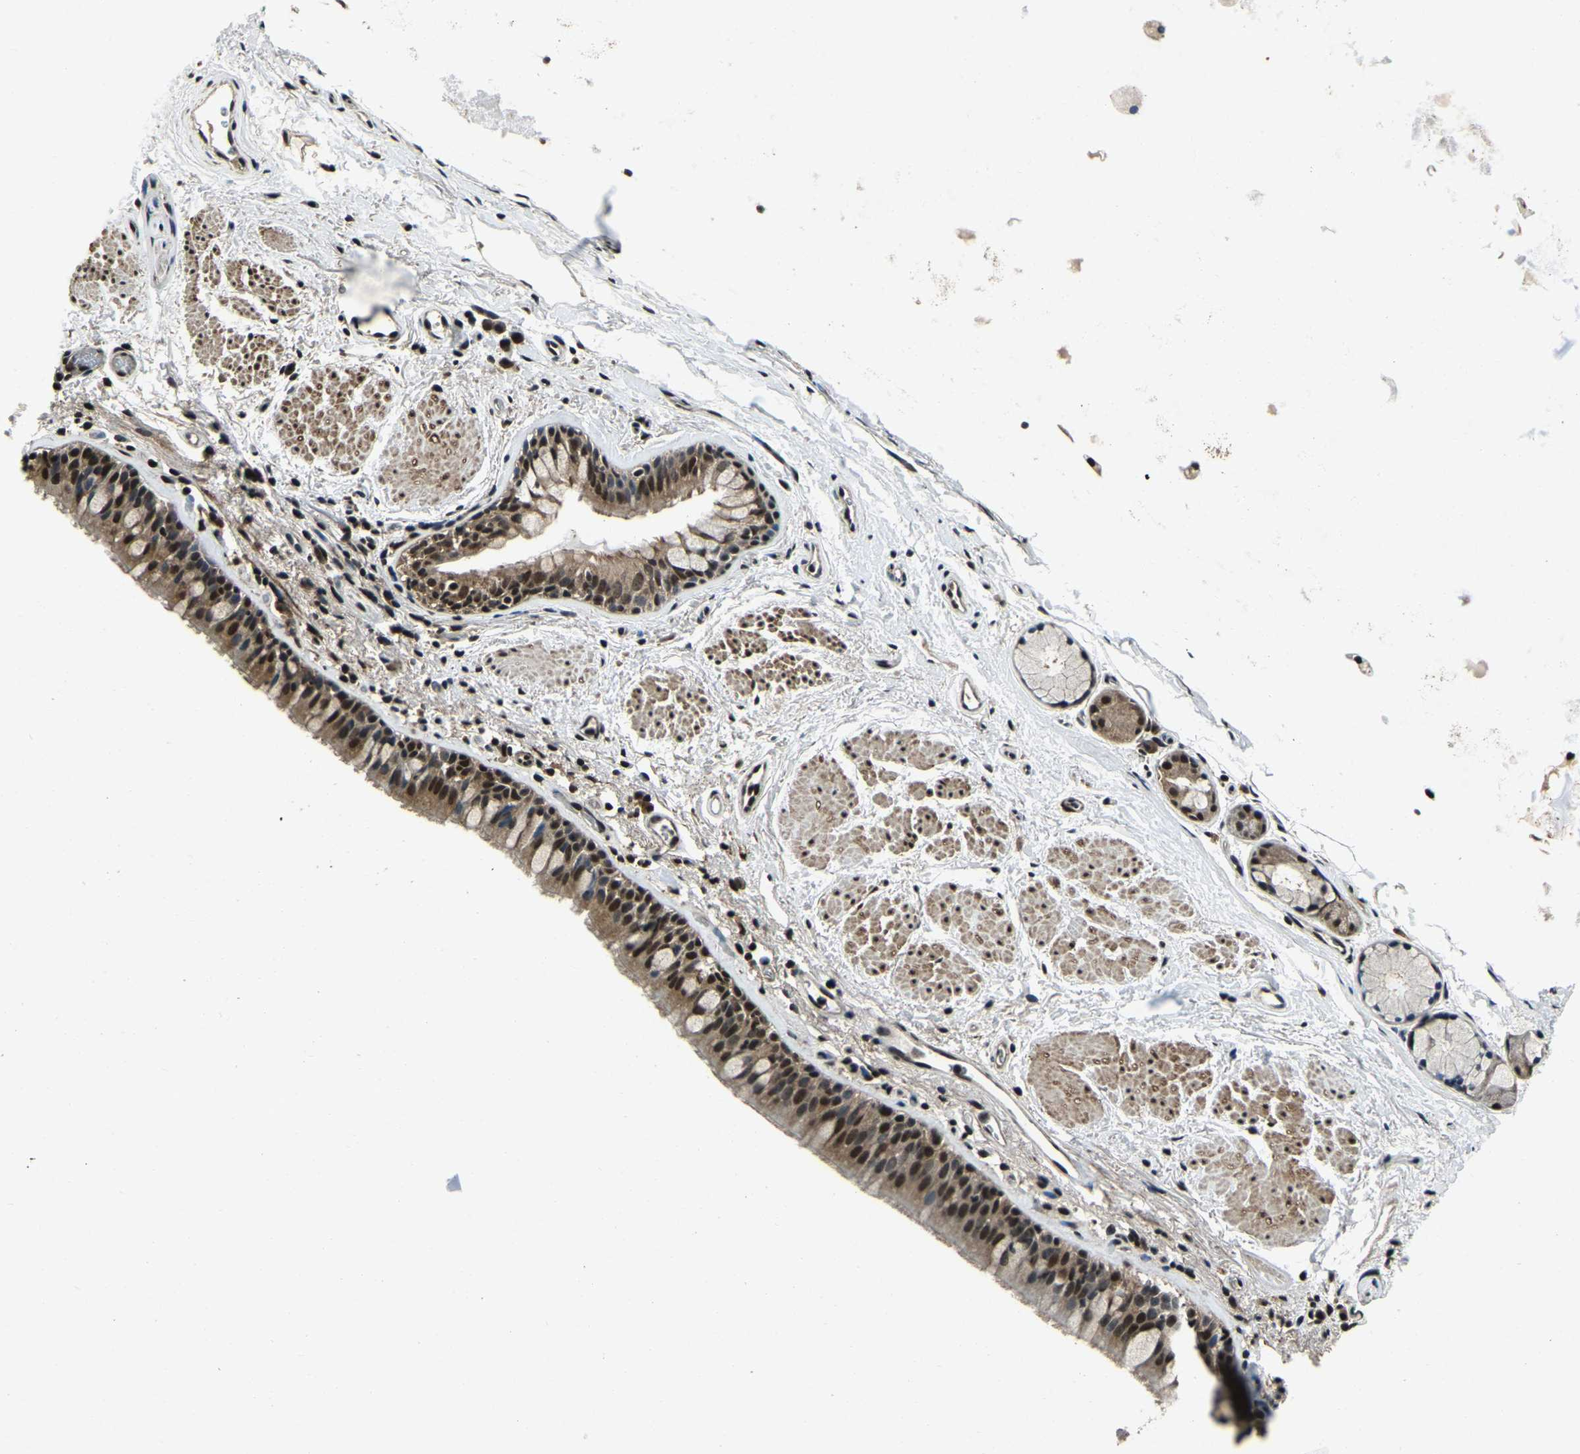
{"staining": {"intensity": "moderate", "quantity": ">75%", "location": "cytoplasmic/membranous,nuclear"}, "tissue": "bronchus", "cell_type": "Respiratory epithelial cells", "image_type": "normal", "snomed": [{"axis": "morphology", "description": "Normal tissue, NOS"}, {"axis": "topography", "description": "Cartilage tissue"}, {"axis": "topography", "description": "Bronchus"}], "caption": "This image shows immunohistochemistry staining of normal bronchus, with medium moderate cytoplasmic/membranous,nuclear expression in approximately >75% of respiratory epithelial cells.", "gene": "ANKIB1", "patient": {"sex": "female", "age": 53}}